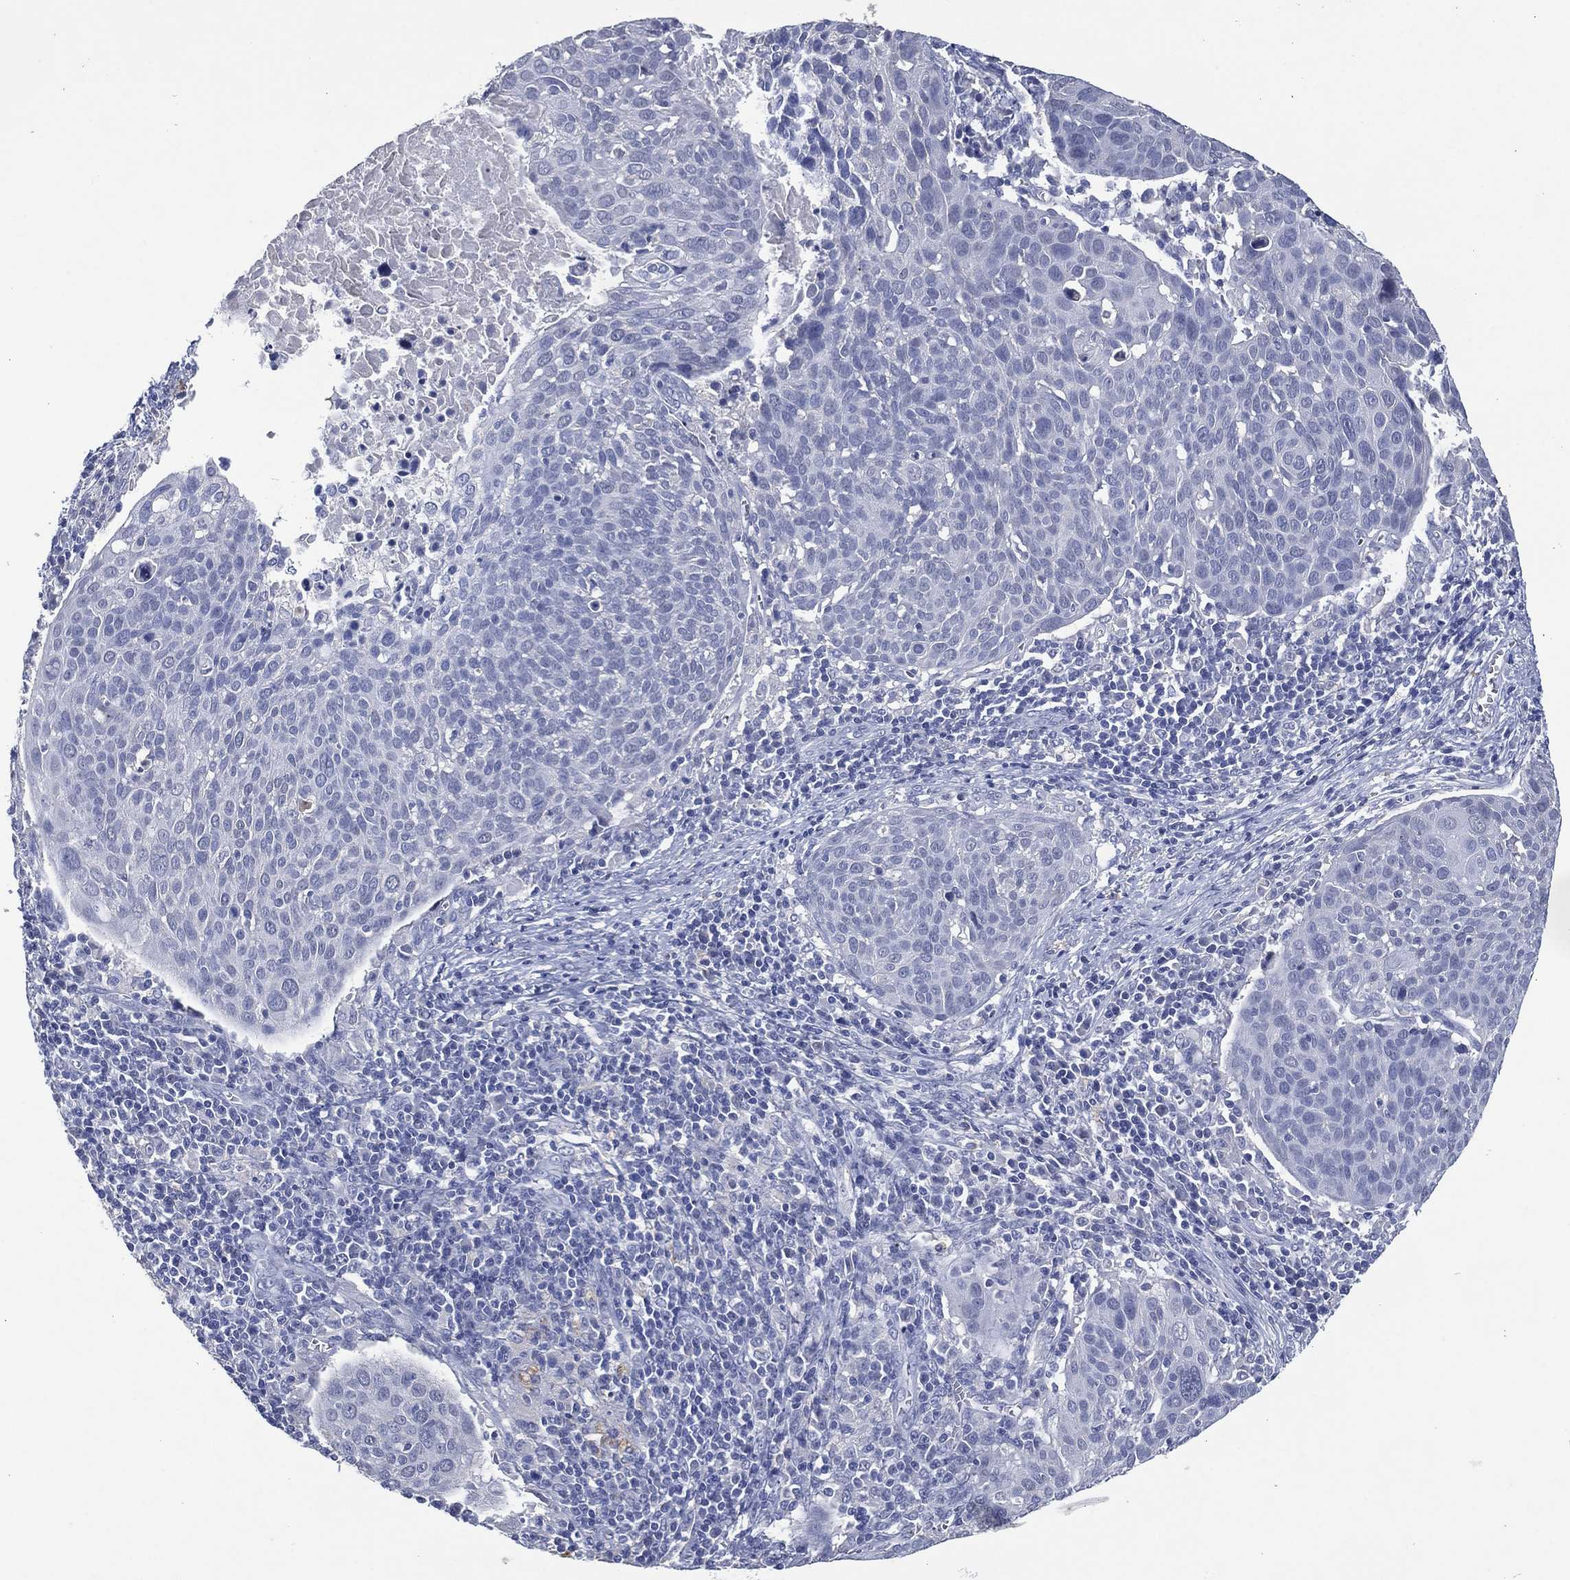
{"staining": {"intensity": "negative", "quantity": "none", "location": "none"}, "tissue": "cervical cancer", "cell_type": "Tumor cells", "image_type": "cancer", "snomed": [{"axis": "morphology", "description": "Squamous cell carcinoma, NOS"}, {"axis": "topography", "description": "Cervix"}], "caption": "A photomicrograph of cervical cancer stained for a protein exhibits no brown staining in tumor cells.", "gene": "FSCN2", "patient": {"sex": "female", "age": 39}}